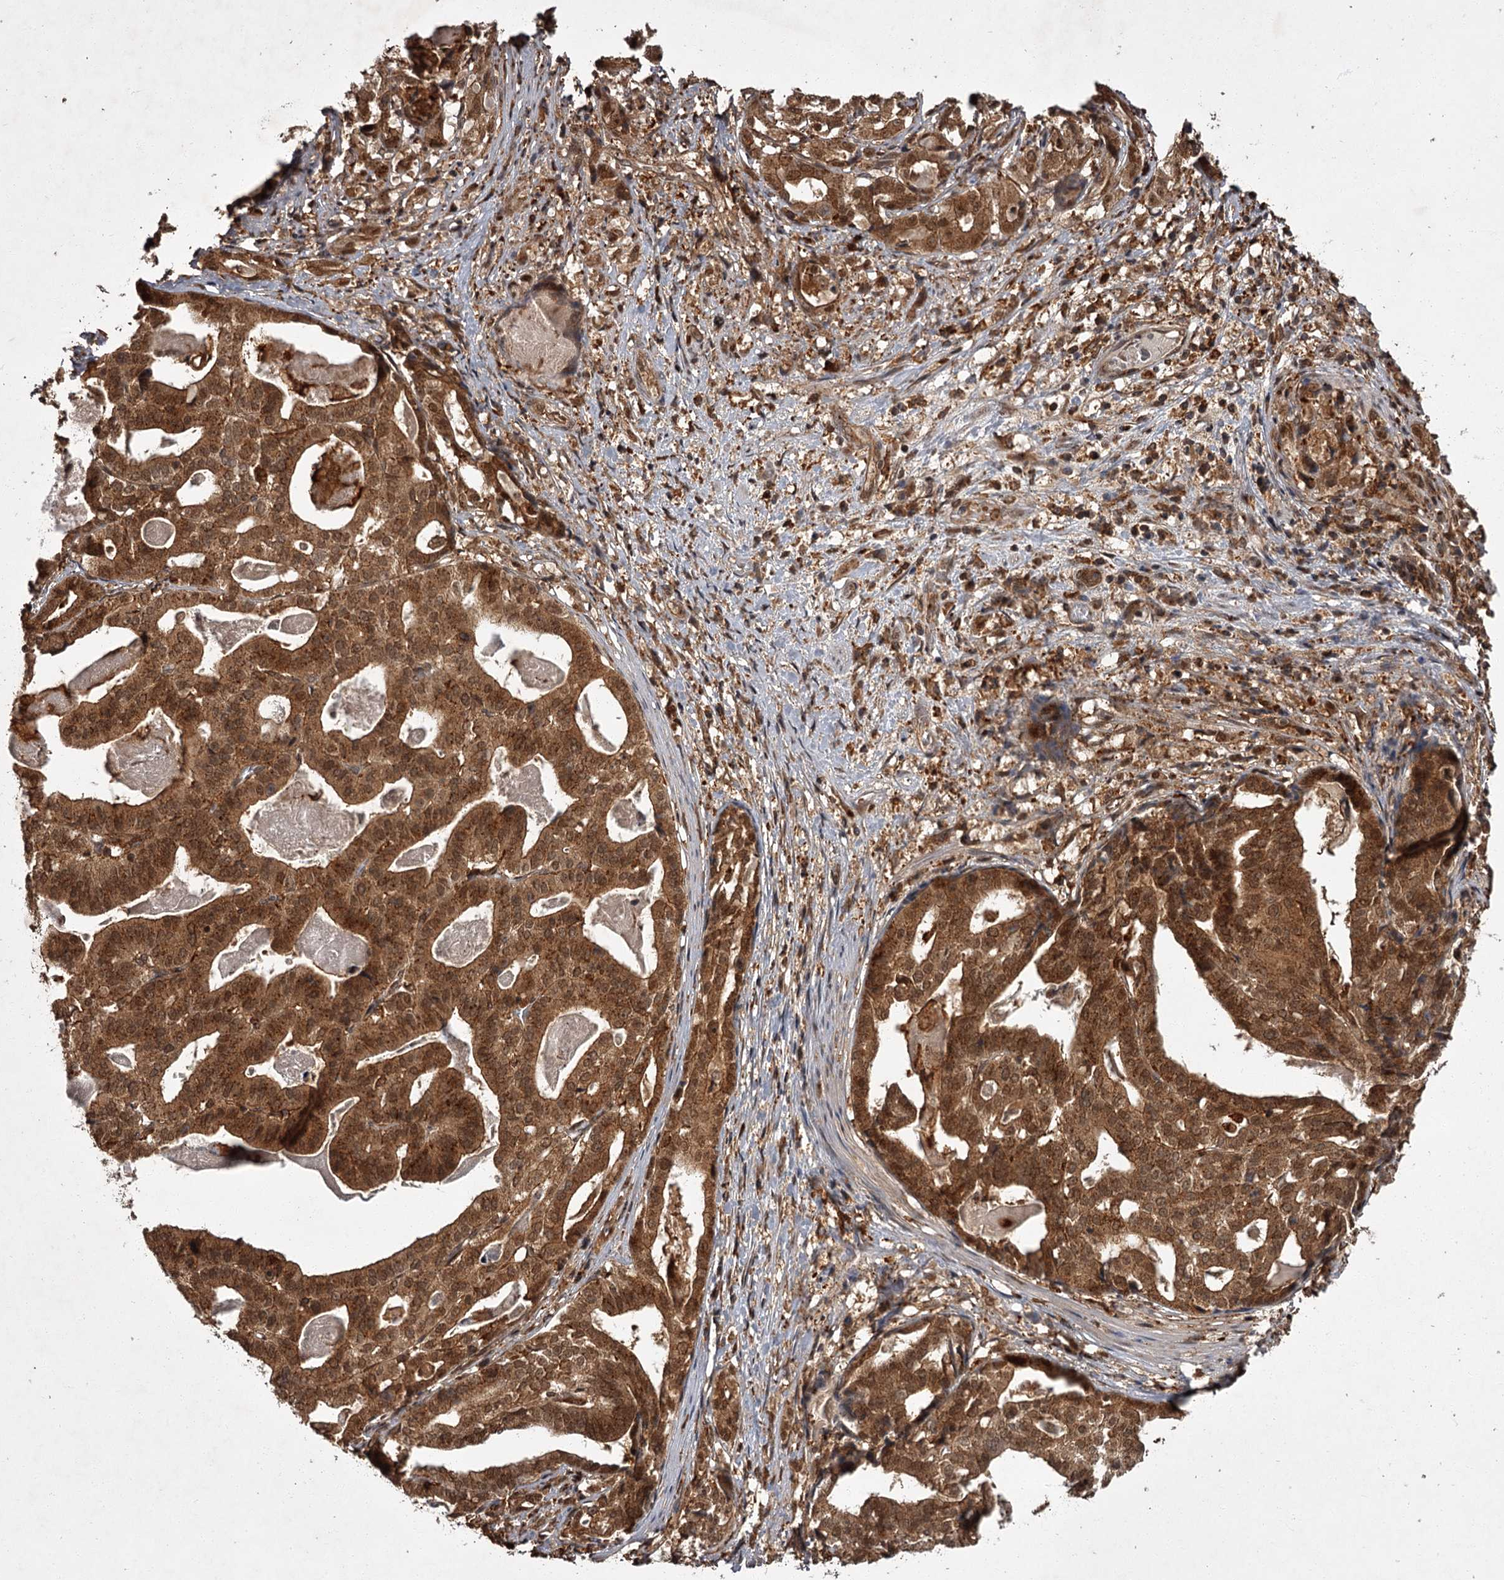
{"staining": {"intensity": "moderate", "quantity": ">75%", "location": "cytoplasmic/membranous,nuclear"}, "tissue": "stomach cancer", "cell_type": "Tumor cells", "image_type": "cancer", "snomed": [{"axis": "morphology", "description": "Adenocarcinoma, NOS"}, {"axis": "topography", "description": "Stomach"}], "caption": "Immunohistochemical staining of human adenocarcinoma (stomach) exhibits medium levels of moderate cytoplasmic/membranous and nuclear positivity in approximately >75% of tumor cells.", "gene": "TBC1D23", "patient": {"sex": "male", "age": 48}}